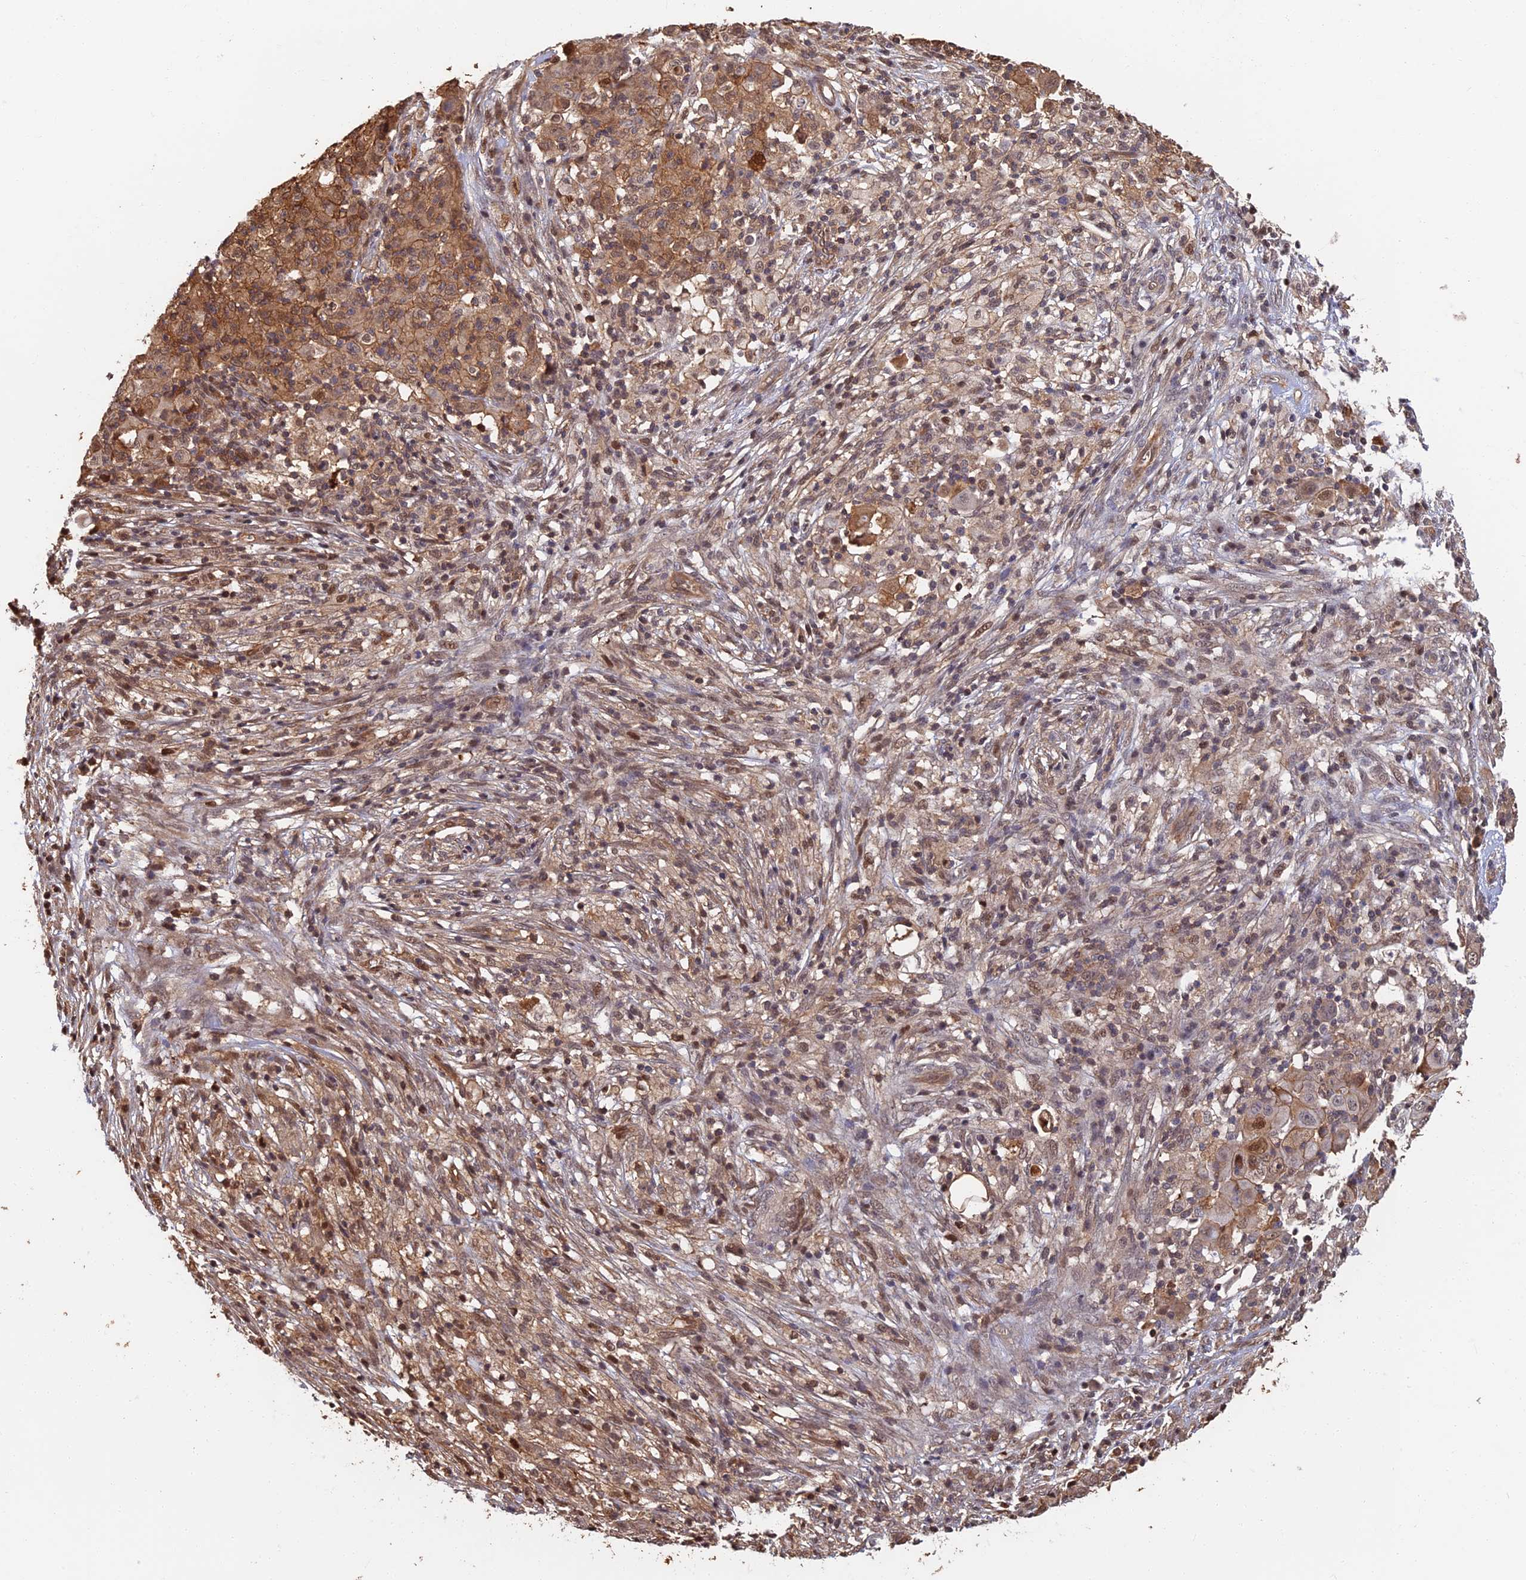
{"staining": {"intensity": "moderate", "quantity": "25%-75%", "location": "cytoplasmic/membranous"}, "tissue": "ovarian cancer", "cell_type": "Tumor cells", "image_type": "cancer", "snomed": [{"axis": "morphology", "description": "Carcinoma, endometroid"}, {"axis": "topography", "description": "Ovary"}], "caption": "High-power microscopy captured an IHC micrograph of endometroid carcinoma (ovarian), revealing moderate cytoplasmic/membranous expression in approximately 25%-75% of tumor cells.", "gene": "LRRN3", "patient": {"sex": "female", "age": 42}}